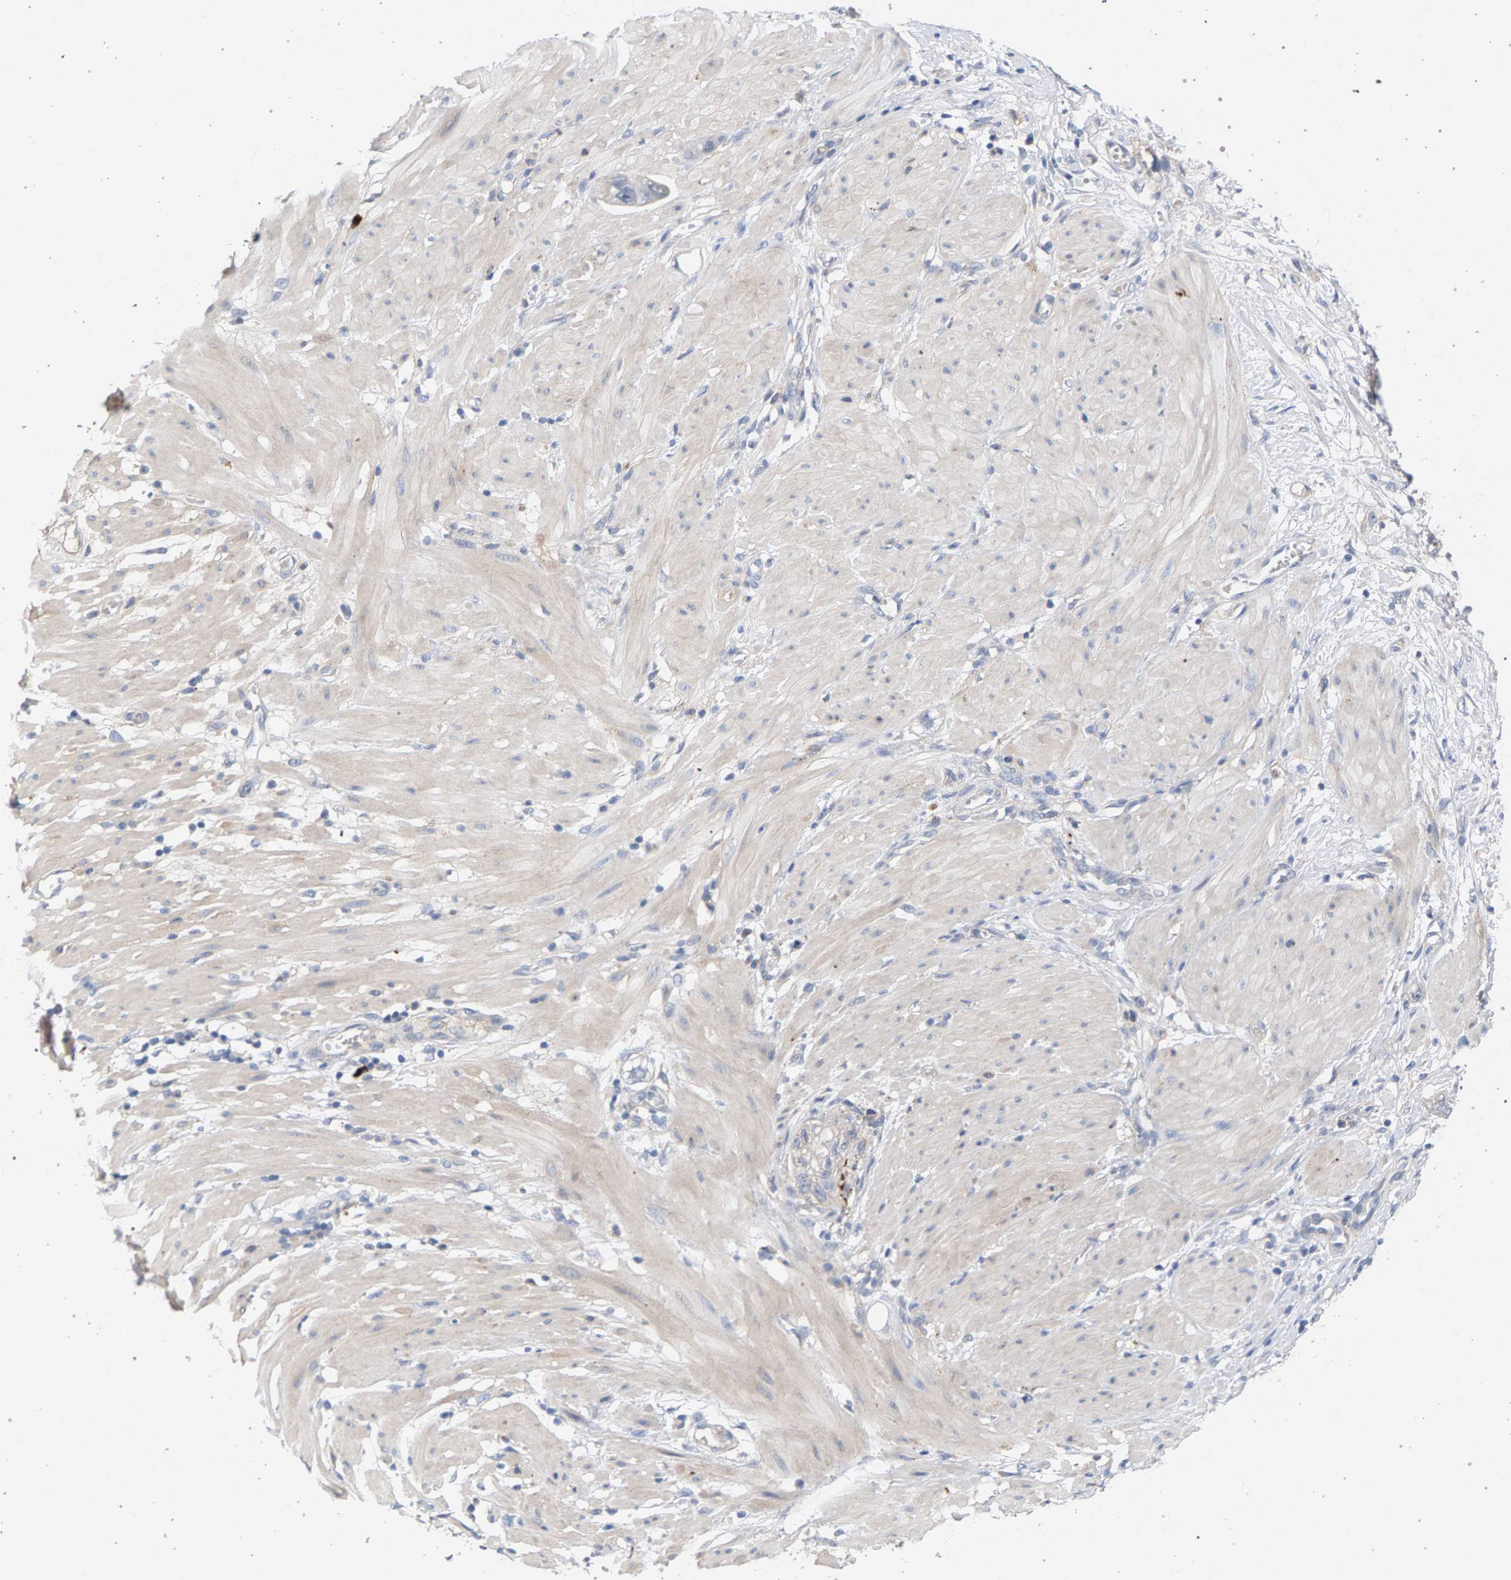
{"staining": {"intensity": "negative", "quantity": "none", "location": "none"}, "tissue": "stomach cancer", "cell_type": "Tumor cells", "image_type": "cancer", "snomed": [{"axis": "morphology", "description": "Adenocarcinoma, NOS"}, {"axis": "topography", "description": "Stomach"}, {"axis": "topography", "description": "Stomach, lower"}], "caption": "A photomicrograph of stomach cancer stained for a protein exhibits no brown staining in tumor cells.", "gene": "MAMDC2", "patient": {"sex": "female", "age": 48}}